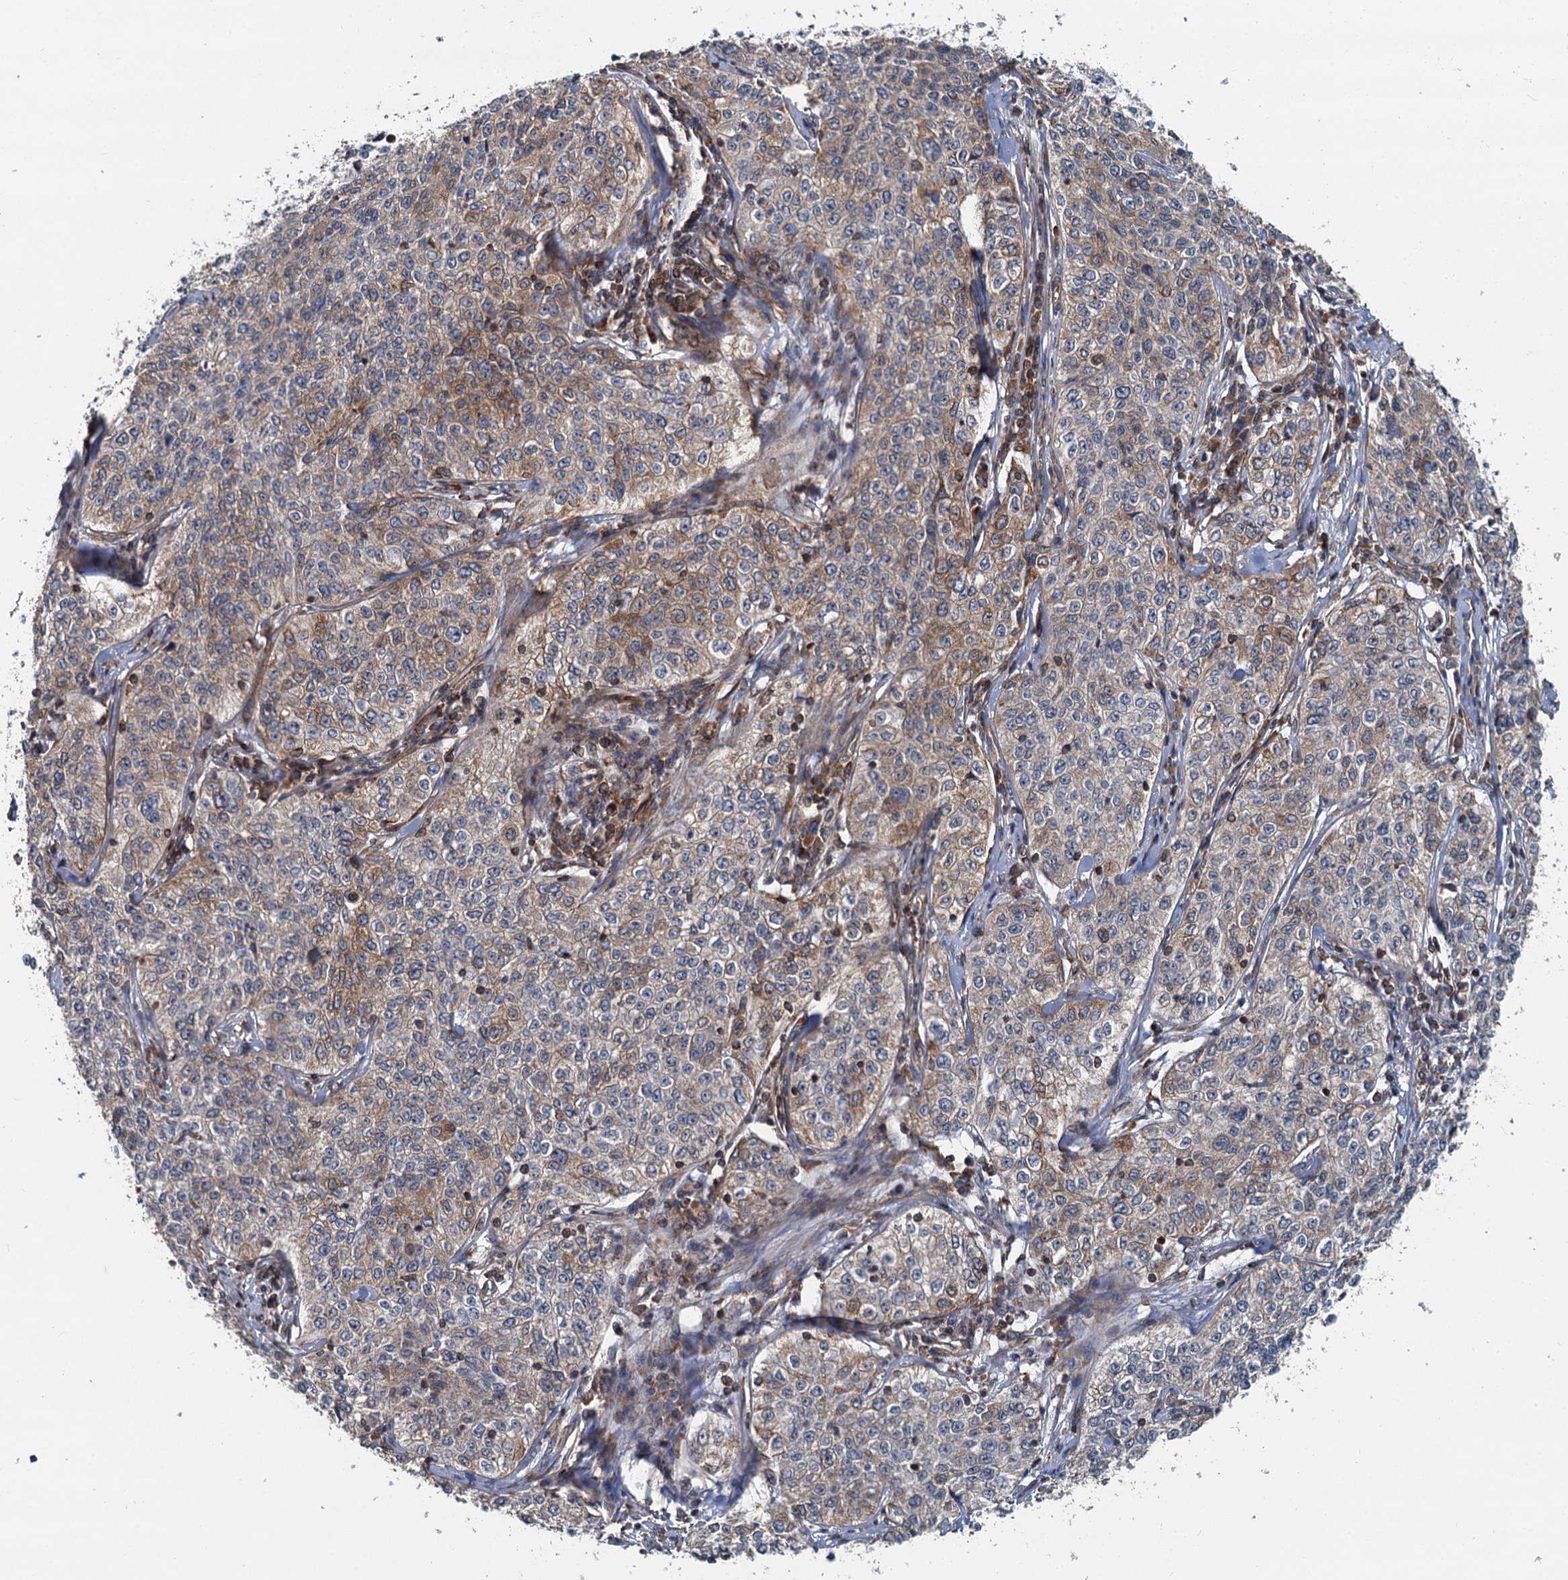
{"staining": {"intensity": "moderate", "quantity": "<25%", "location": "cytoplasmic/membranous"}, "tissue": "cervical cancer", "cell_type": "Tumor cells", "image_type": "cancer", "snomed": [{"axis": "morphology", "description": "Squamous cell carcinoma, NOS"}, {"axis": "topography", "description": "Cervix"}], "caption": "A micrograph showing moderate cytoplasmic/membranous staining in approximately <25% of tumor cells in cervical cancer (squamous cell carcinoma), as visualized by brown immunohistochemical staining.", "gene": "STIM1", "patient": {"sex": "female", "age": 35}}